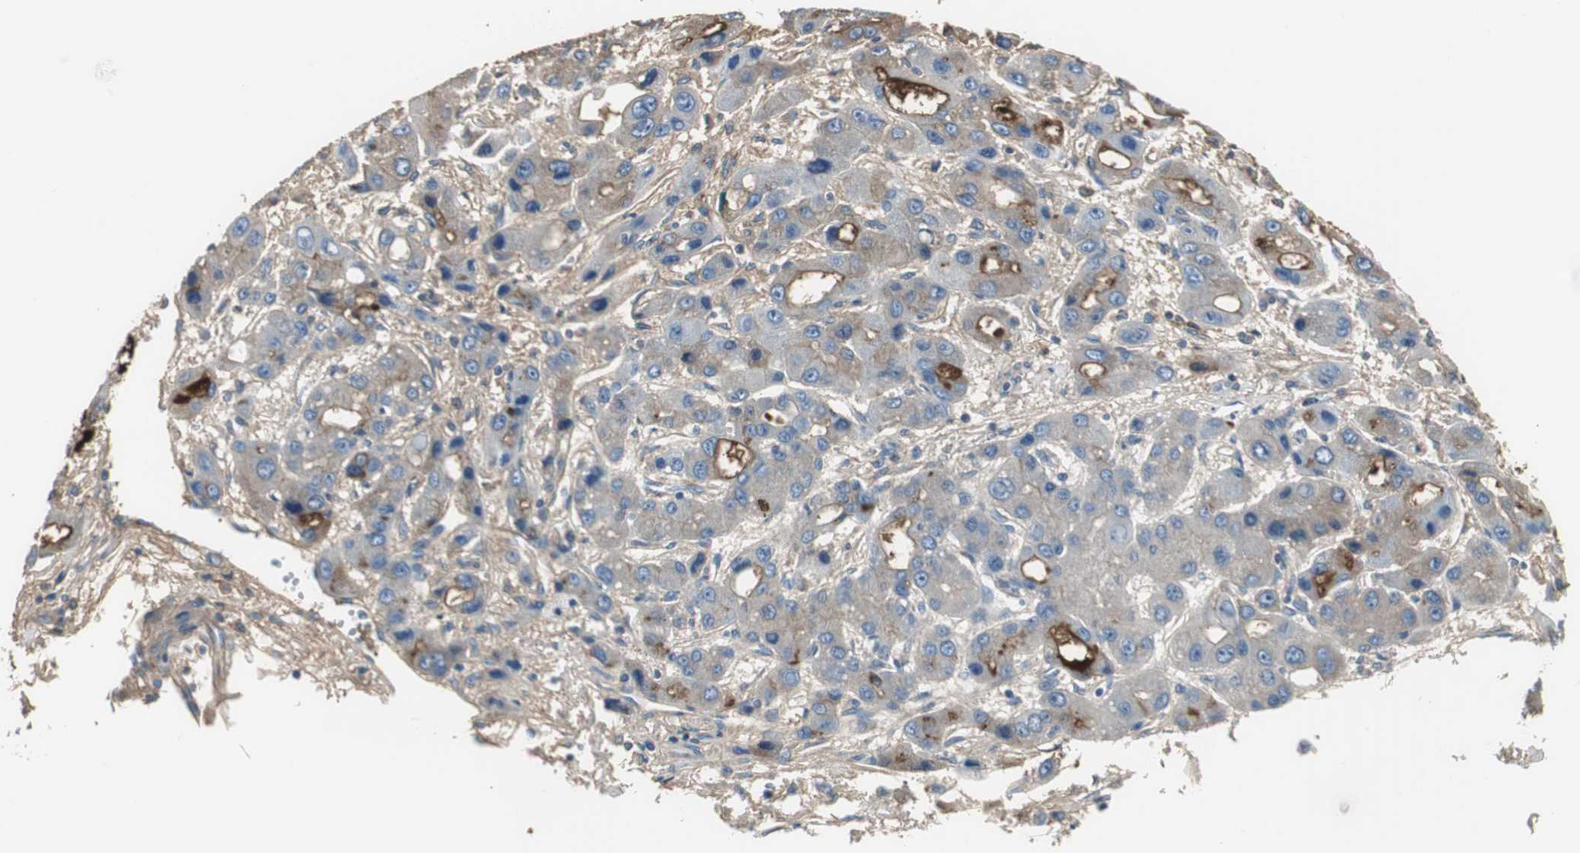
{"staining": {"intensity": "weak", "quantity": "<25%", "location": "cytoplasmic/membranous"}, "tissue": "liver cancer", "cell_type": "Tumor cells", "image_type": "cancer", "snomed": [{"axis": "morphology", "description": "Carcinoma, Hepatocellular, NOS"}, {"axis": "topography", "description": "Liver"}], "caption": "A high-resolution image shows immunohistochemistry (IHC) staining of hepatocellular carcinoma (liver), which shows no significant staining in tumor cells. (Stains: DAB immunohistochemistry (IHC) with hematoxylin counter stain, Microscopy: brightfield microscopy at high magnification).", "gene": "IGHA1", "patient": {"sex": "male", "age": 55}}